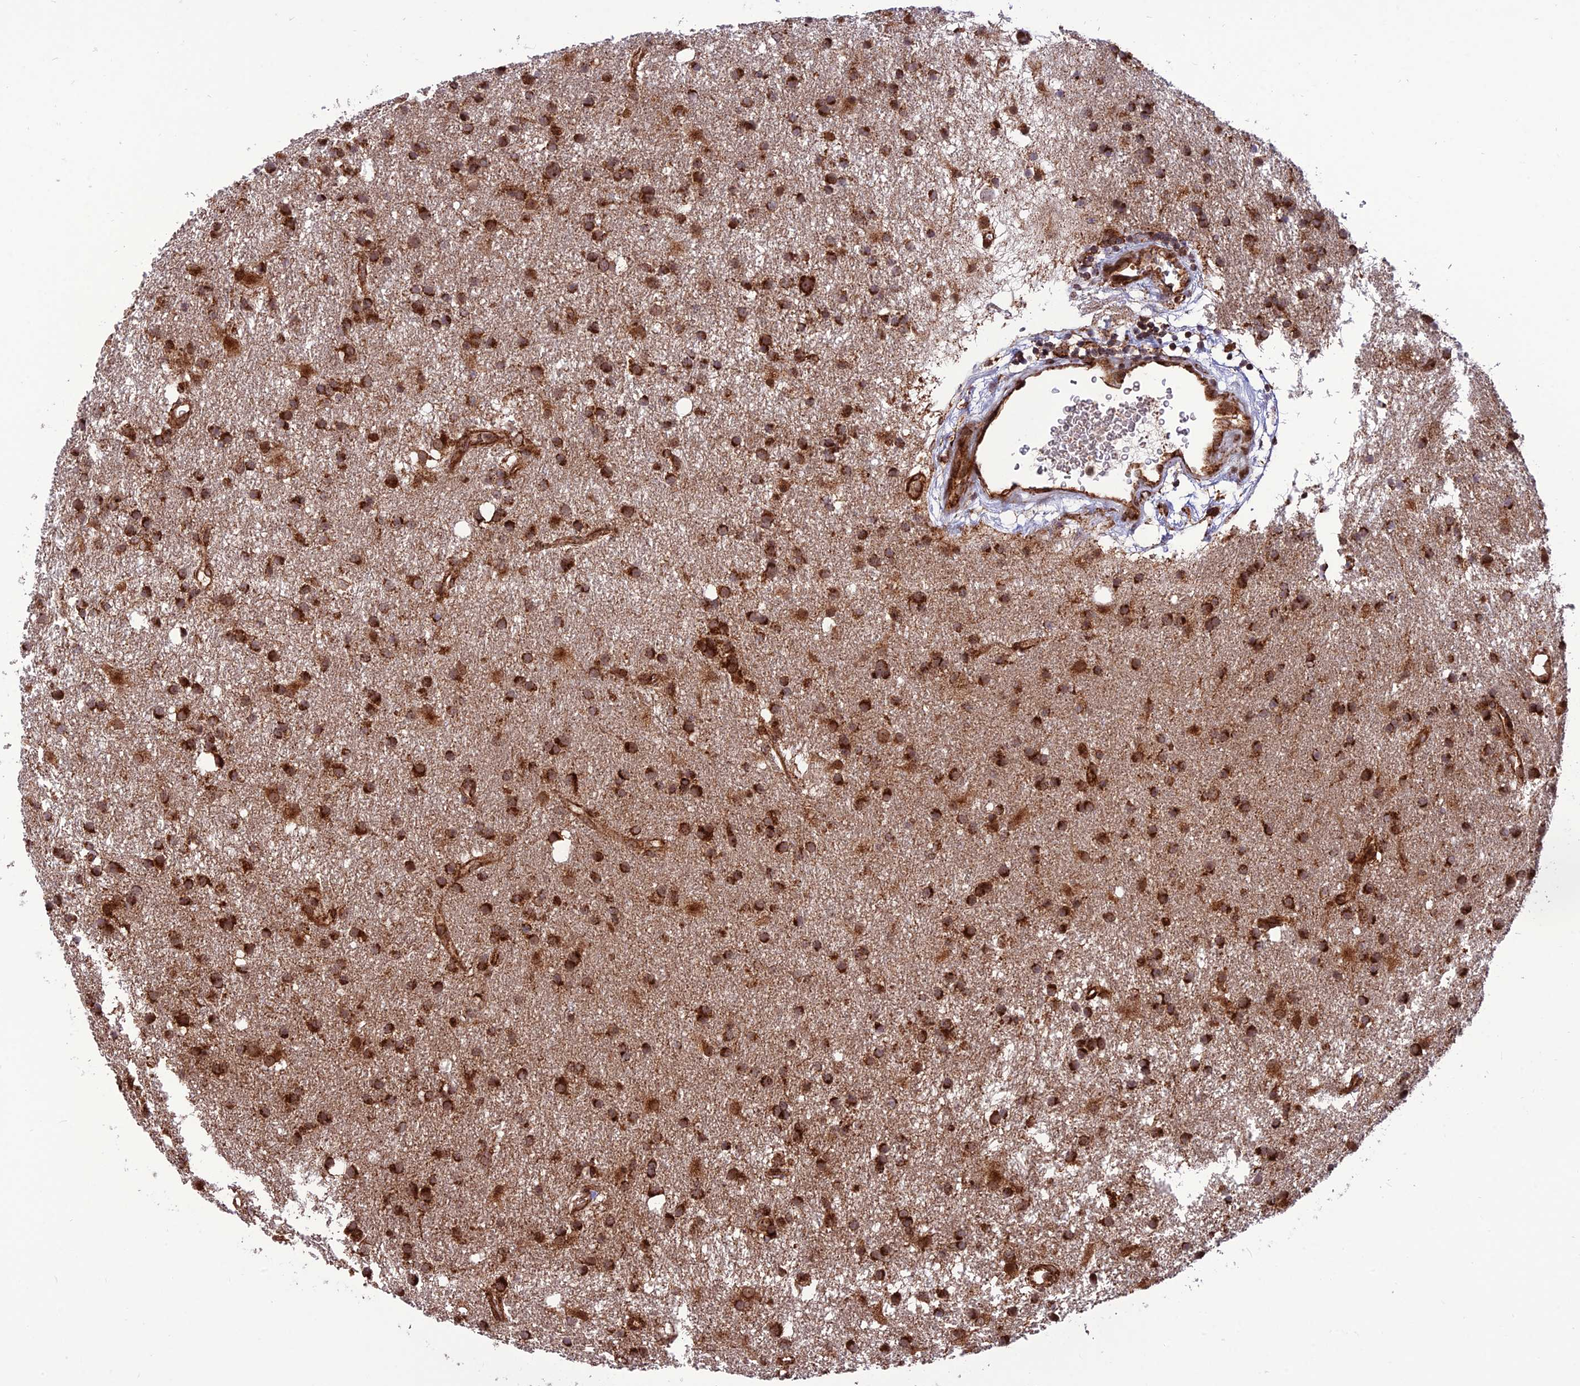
{"staining": {"intensity": "strong", "quantity": ">75%", "location": "cytoplasmic/membranous"}, "tissue": "glioma", "cell_type": "Tumor cells", "image_type": "cancer", "snomed": [{"axis": "morphology", "description": "Glioma, malignant, High grade"}, {"axis": "topography", "description": "Brain"}], "caption": "This is an image of immunohistochemistry staining of high-grade glioma (malignant), which shows strong positivity in the cytoplasmic/membranous of tumor cells.", "gene": "CRTAP", "patient": {"sex": "male", "age": 77}}